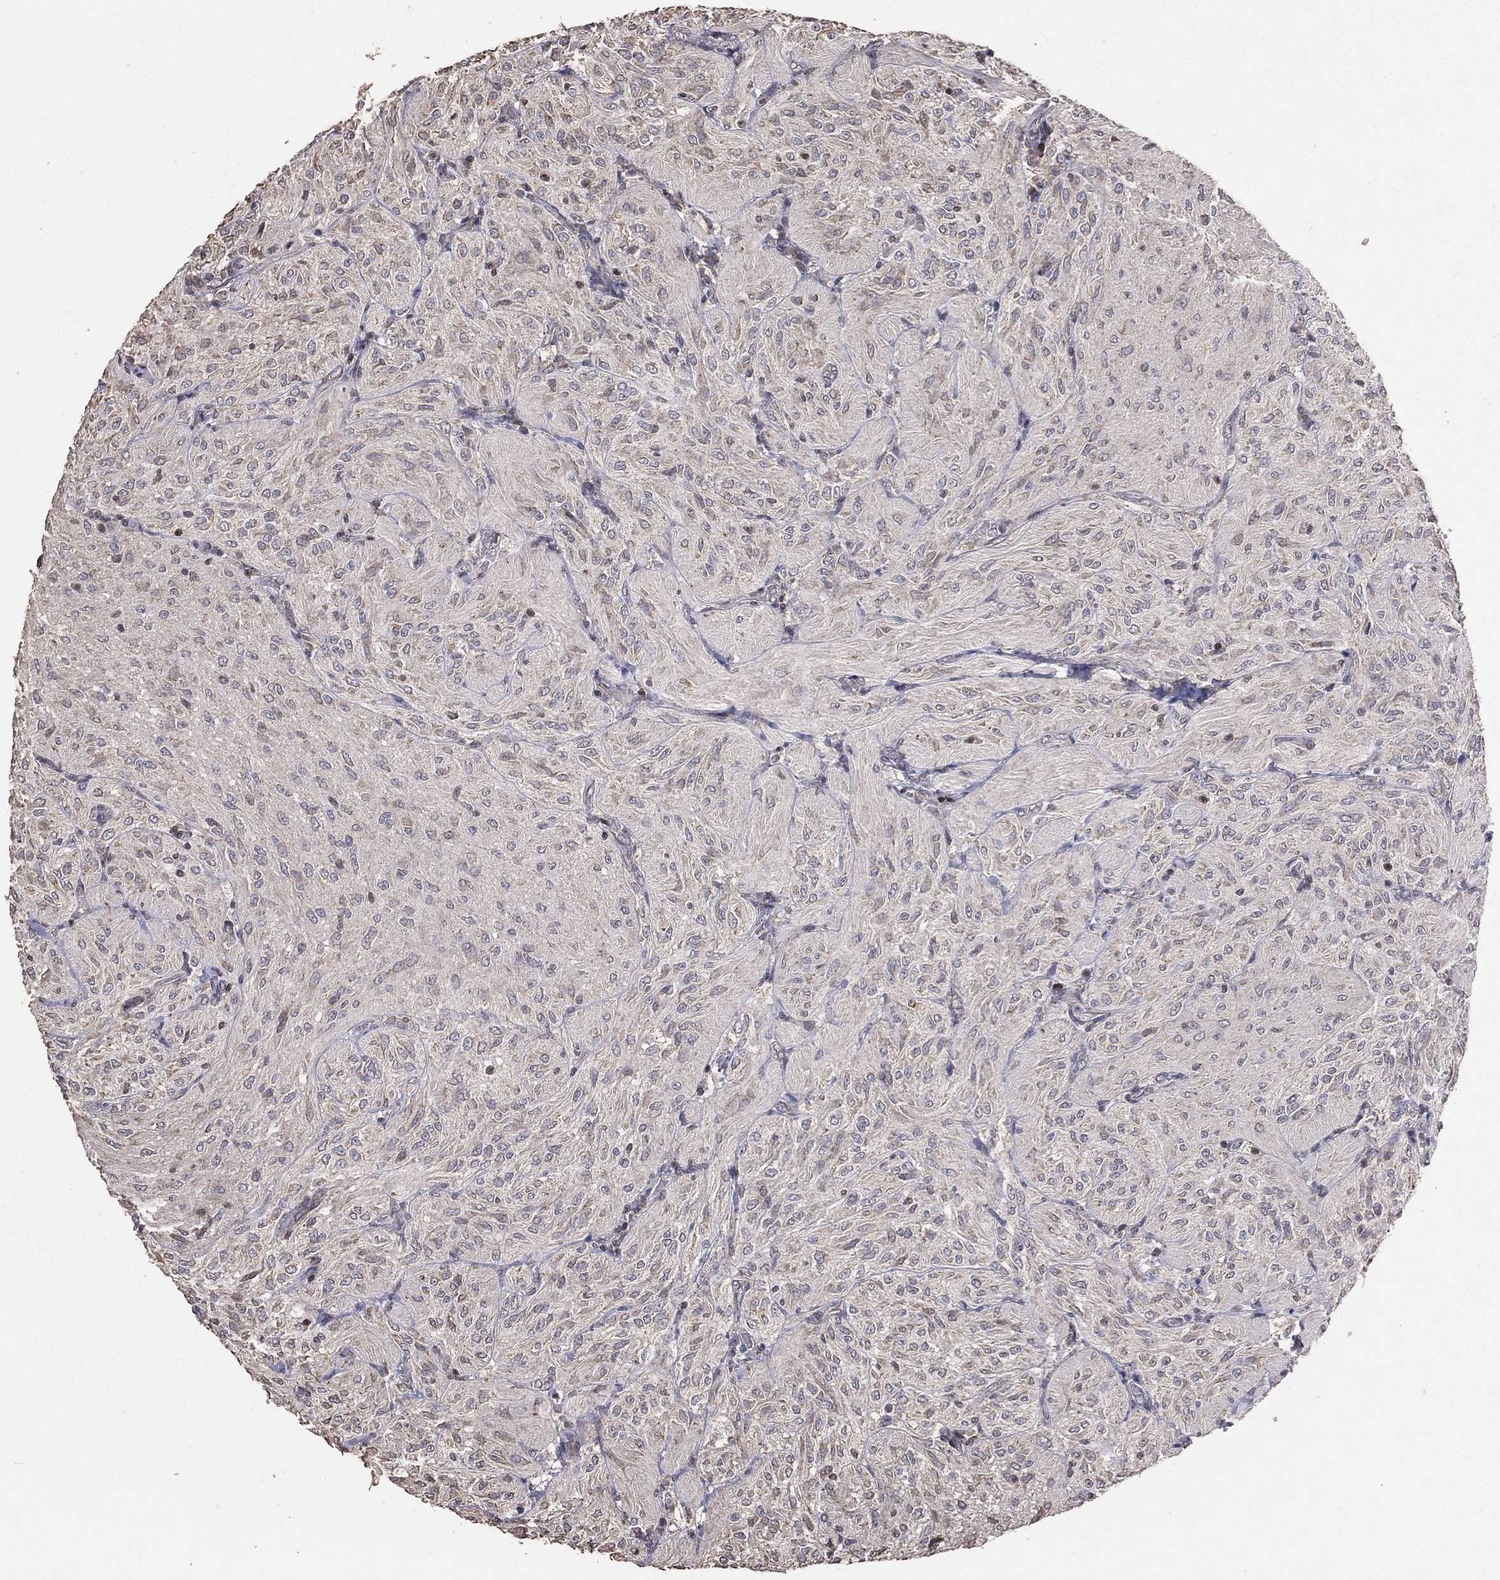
{"staining": {"intensity": "negative", "quantity": "none", "location": "none"}, "tissue": "glioma", "cell_type": "Tumor cells", "image_type": "cancer", "snomed": [{"axis": "morphology", "description": "Glioma, malignant, Low grade"}, {"axis": "topography", "description": "Brain"}], "caption": "Tumor cells show no significant staining in low-grade glioma (malignant).", "gene": "LY6K", "patient": {"sex": "male", "age": 3}}